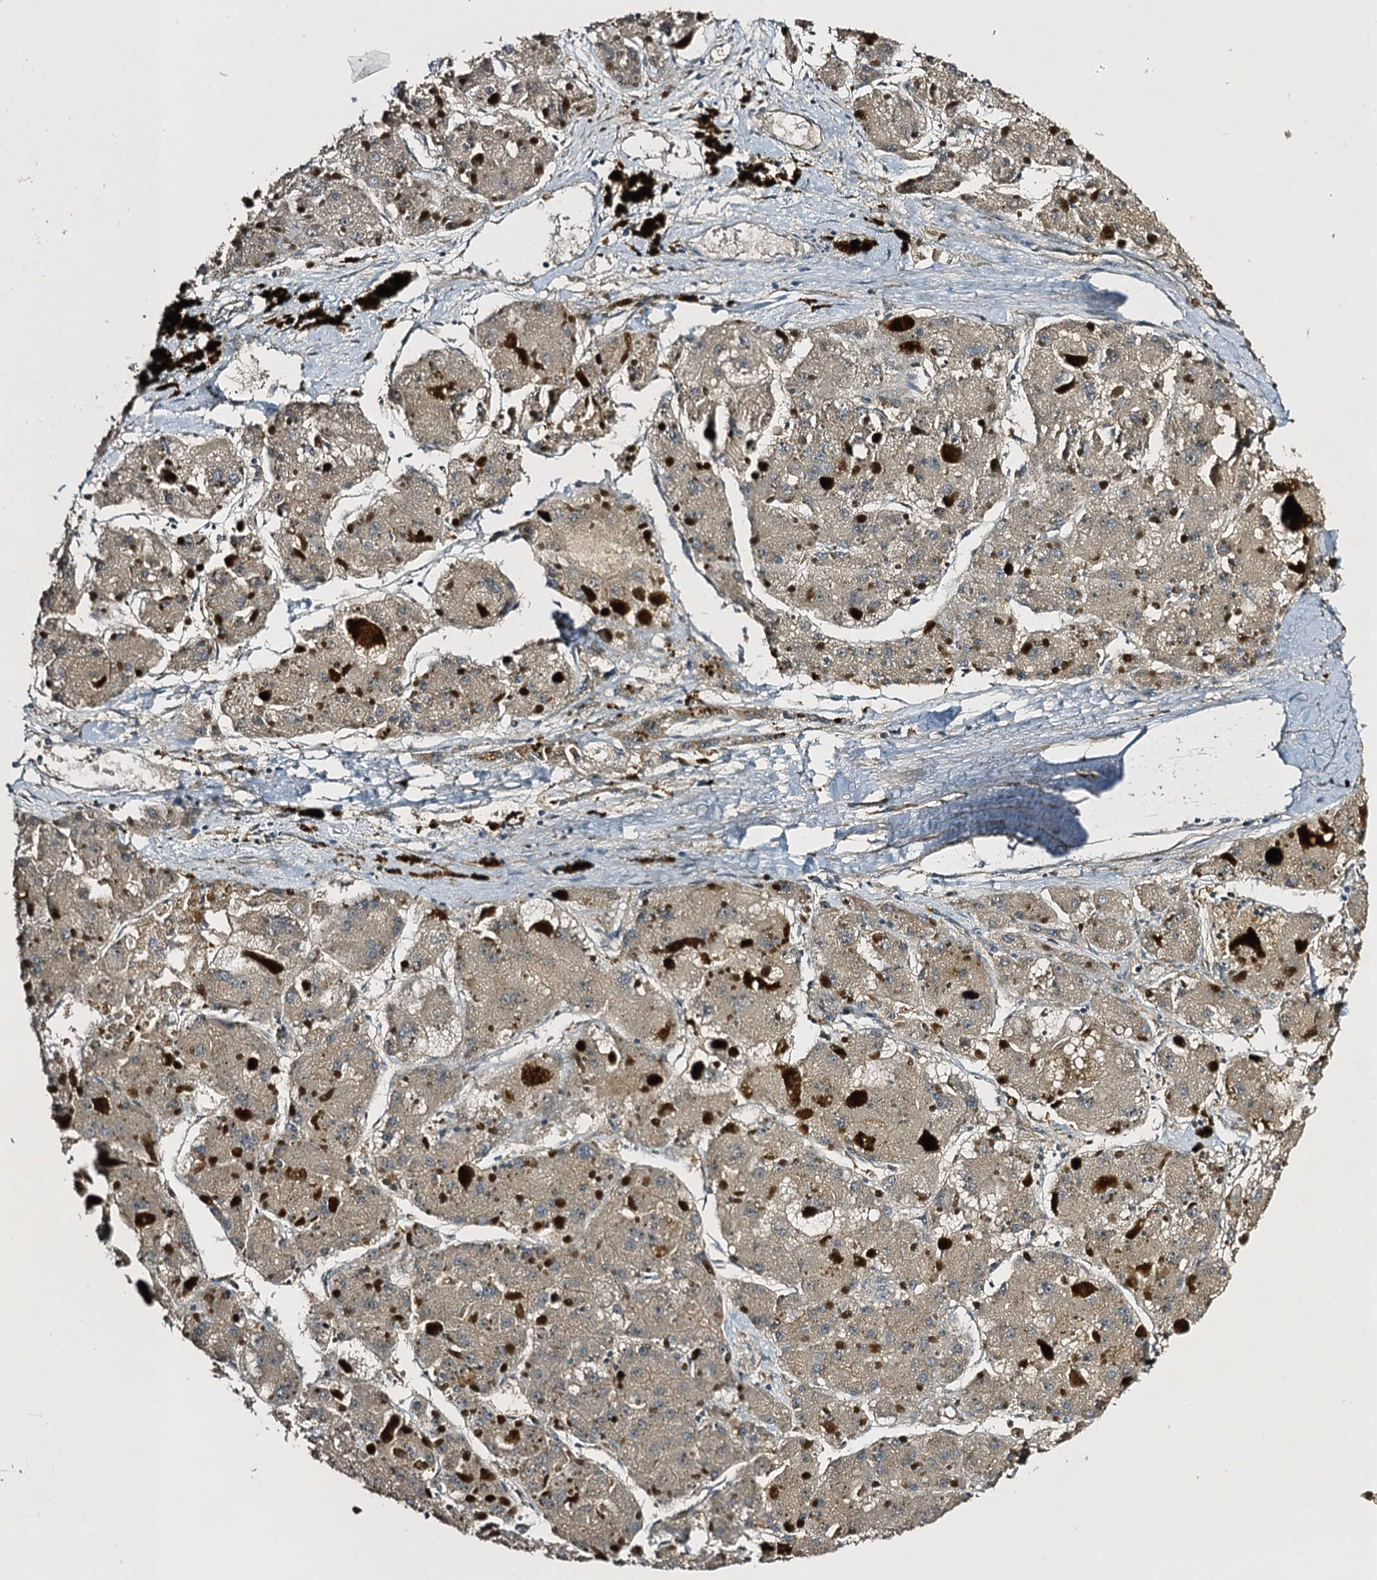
{"staining": {"intensity": "negative", "quantity": "none", "location": "none"}, "tissue": "liver cancer", "cell_type": "Tumor cells", "image_type": "cancer", "snomed": [{"axis": "morphology", "description": "Carcinoma, Hepatocellular, NOS"}, {"axis": "topography", "description": "Liver"}], "caption": "This is an IHC photomicrograph of hepatocellular carcinoma (liver). There is no expression in tumor cells.", "gene": "SLC11A2", "patient": {"sex": "female", "age": 73}}